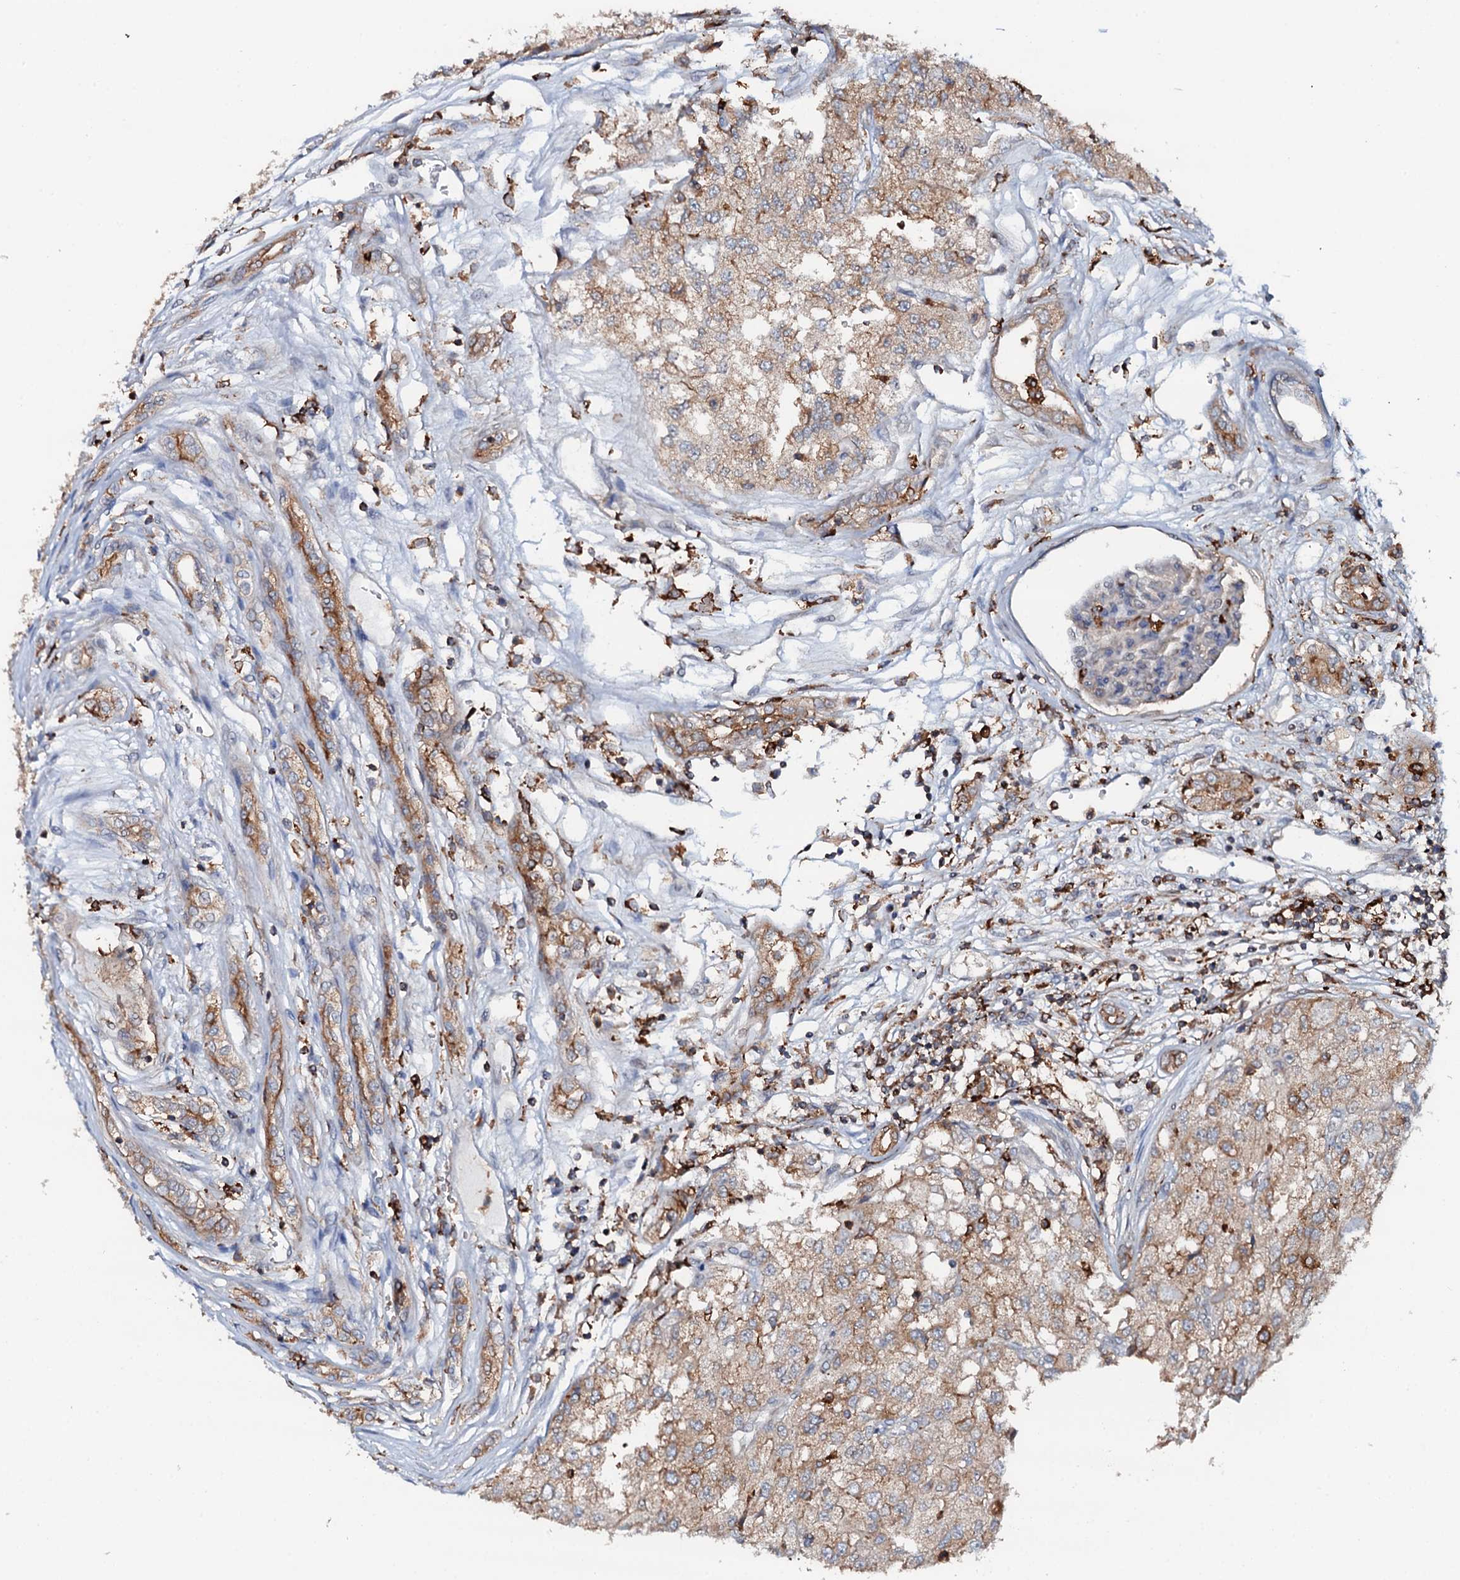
{"staining": {"intensity": "weak", "quantity": ">75%", "location": "cytoplasmic/membranous"}, "tissue": "renal cancer", "cell_type": "Tumor cells", "image_type": "cancer", "snomed": [{"axis": "morphology", "description": "Adenocarcinoma, NOS"}, {"axis": "topography", "description": "Kidney"}], "caption": "A low amount of weak cytoplasmic/membranous expression is appreciated in about >75% of tumor cells in adenocarcinoma (renal) tissue.", "gene": "VAMP8", "patient": {"sex": "female", "age": 54}}